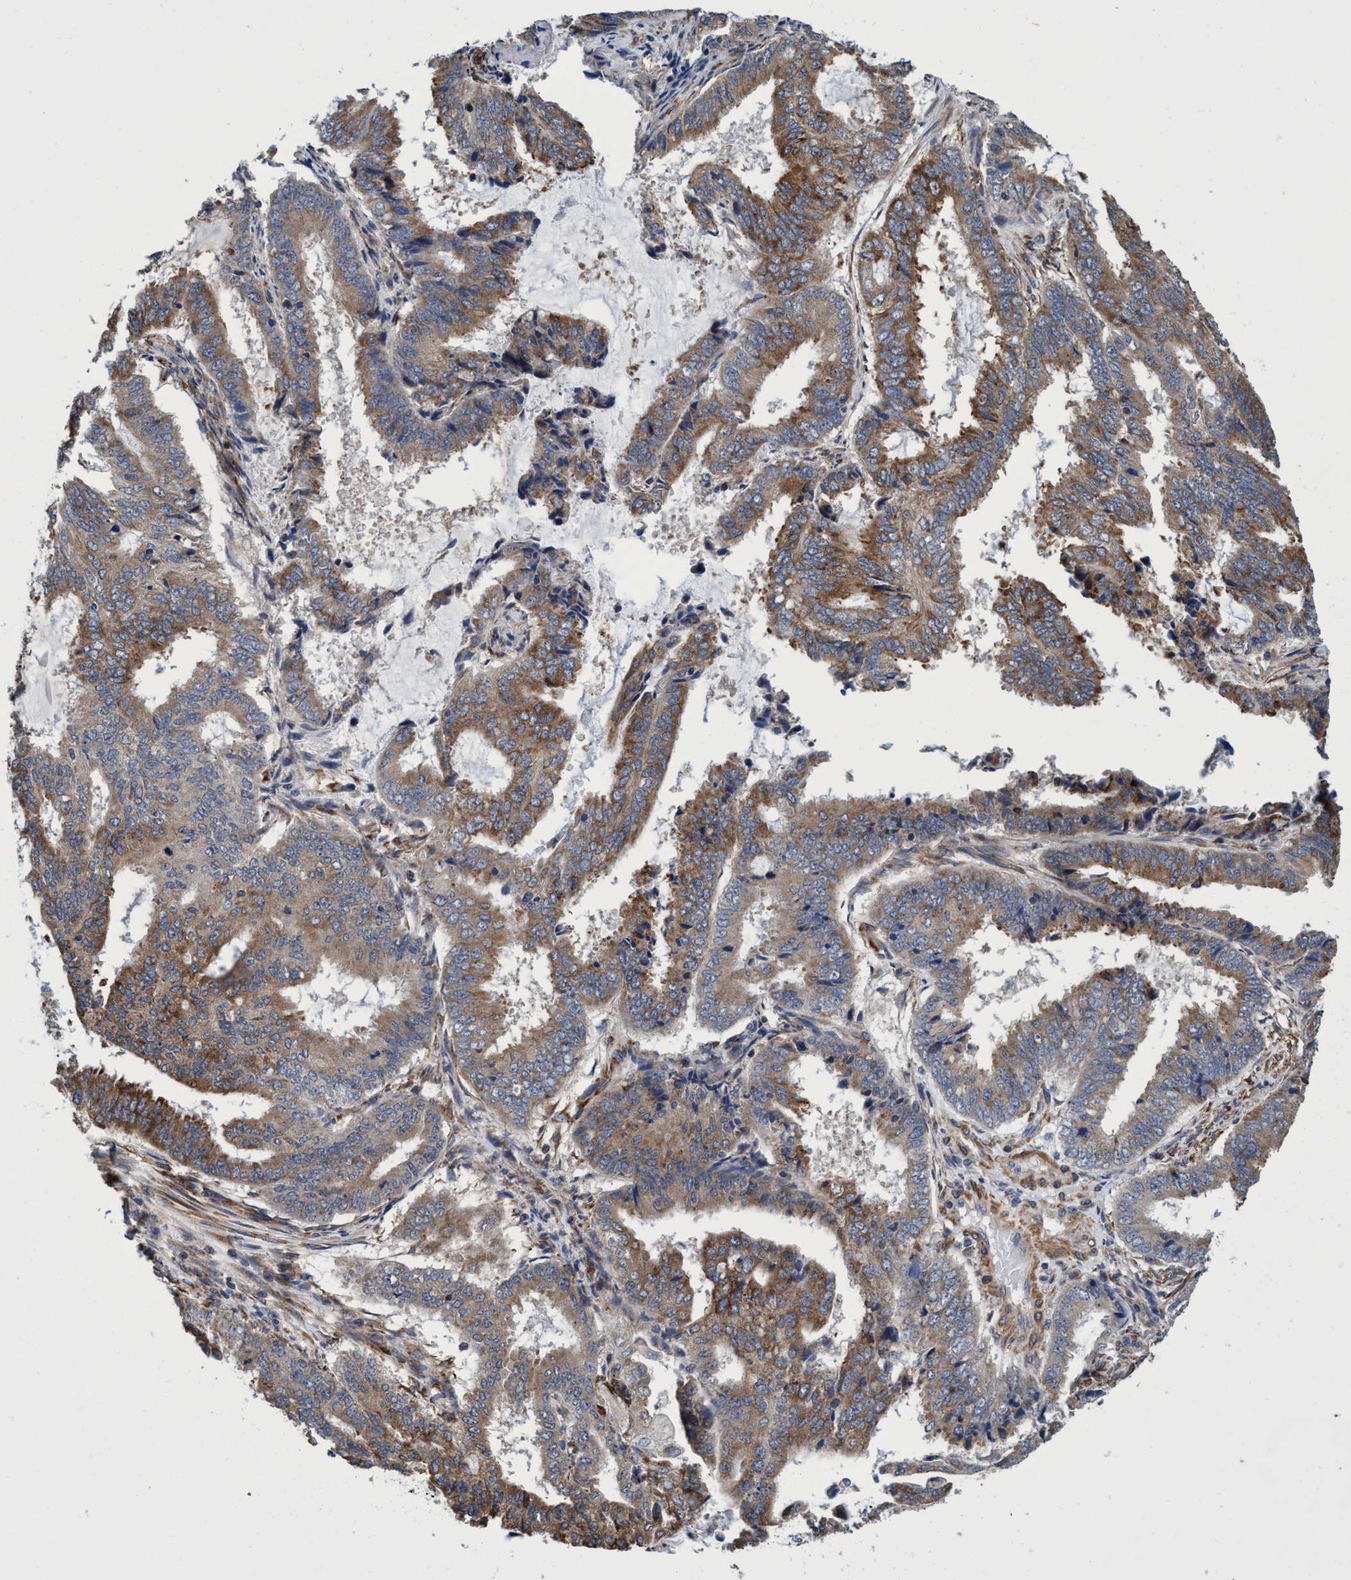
{"staining": {"intensity": "moderate", "quantity": ">75%", "location": "cytoplasmic/membranous"}, "tissue": "endometrial cancer", "cell_type": "Tumor cells", "image_type": "cancer", "snomed": [{"axis": "morphology", "description": "Adenocarcinoma, NOS"}, {"axis": "topography", "description": "Endometrium"}], "caption": "Adenocarcinoma (endometrial) tissue exhibits moderate cytoplasmic/membranous staining in about >75% of tumor cells", "gene": "CALCOCO2", "patient": {"sex": "female", "age": 51}}